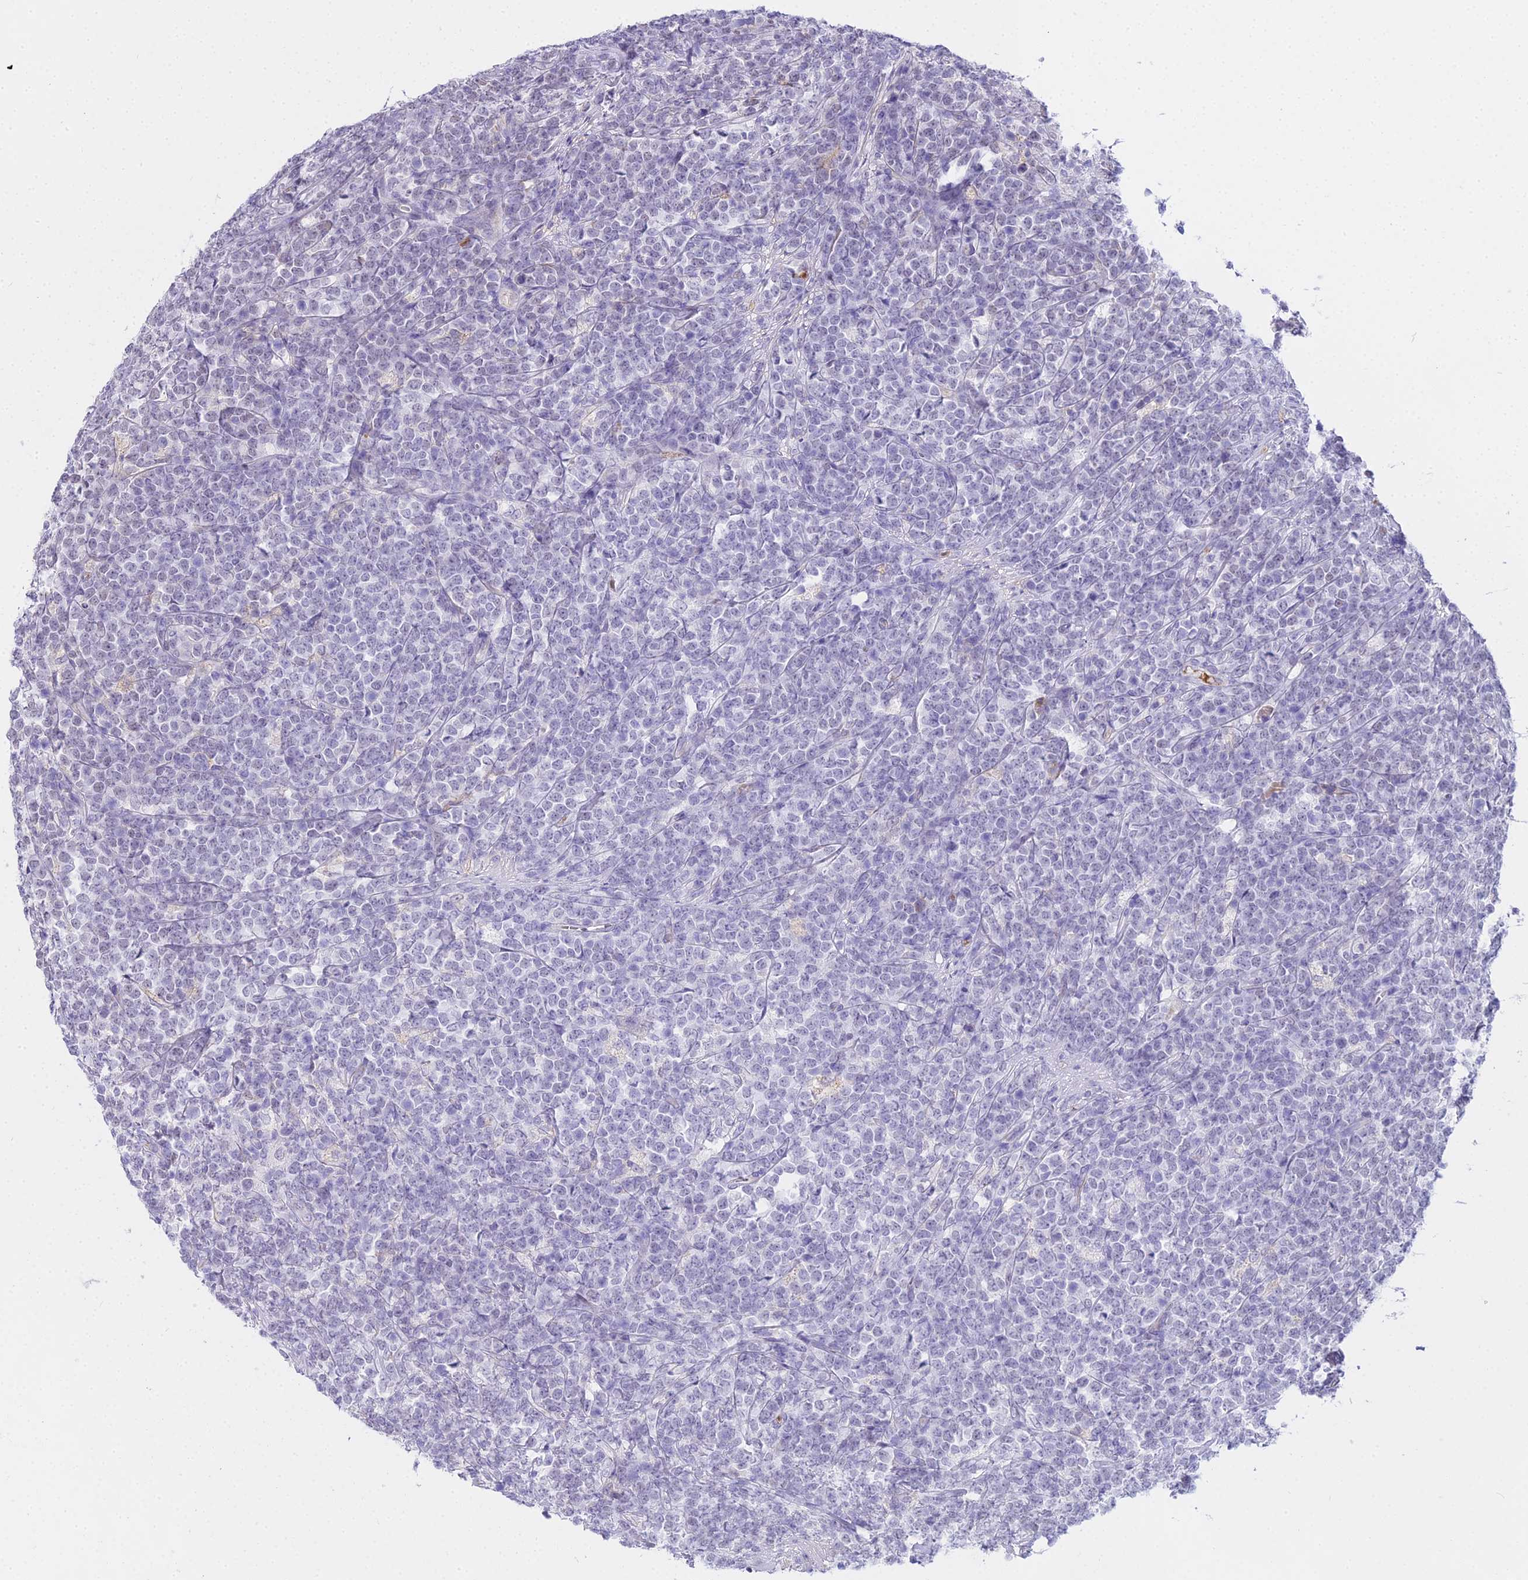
{"staining": {"intensity": "negative", "quantity": "none", "location": "none"}, "tissue": "lymphoma", "cell_type": "Tumor cells", "image_type": "cancer", "snomed": [{"axis": "morphology", "description": "Malignant lymphoma, non-Hodgkin's type, High grade"}, {"axis": "topography", "description": "Small intestine"}], "caption": "Immunohistochemical staining of lymphoma displays no significant positivity in tumor cells.", "gene": "MAT2A", "patient": {"sex": "male", "age": 8}}